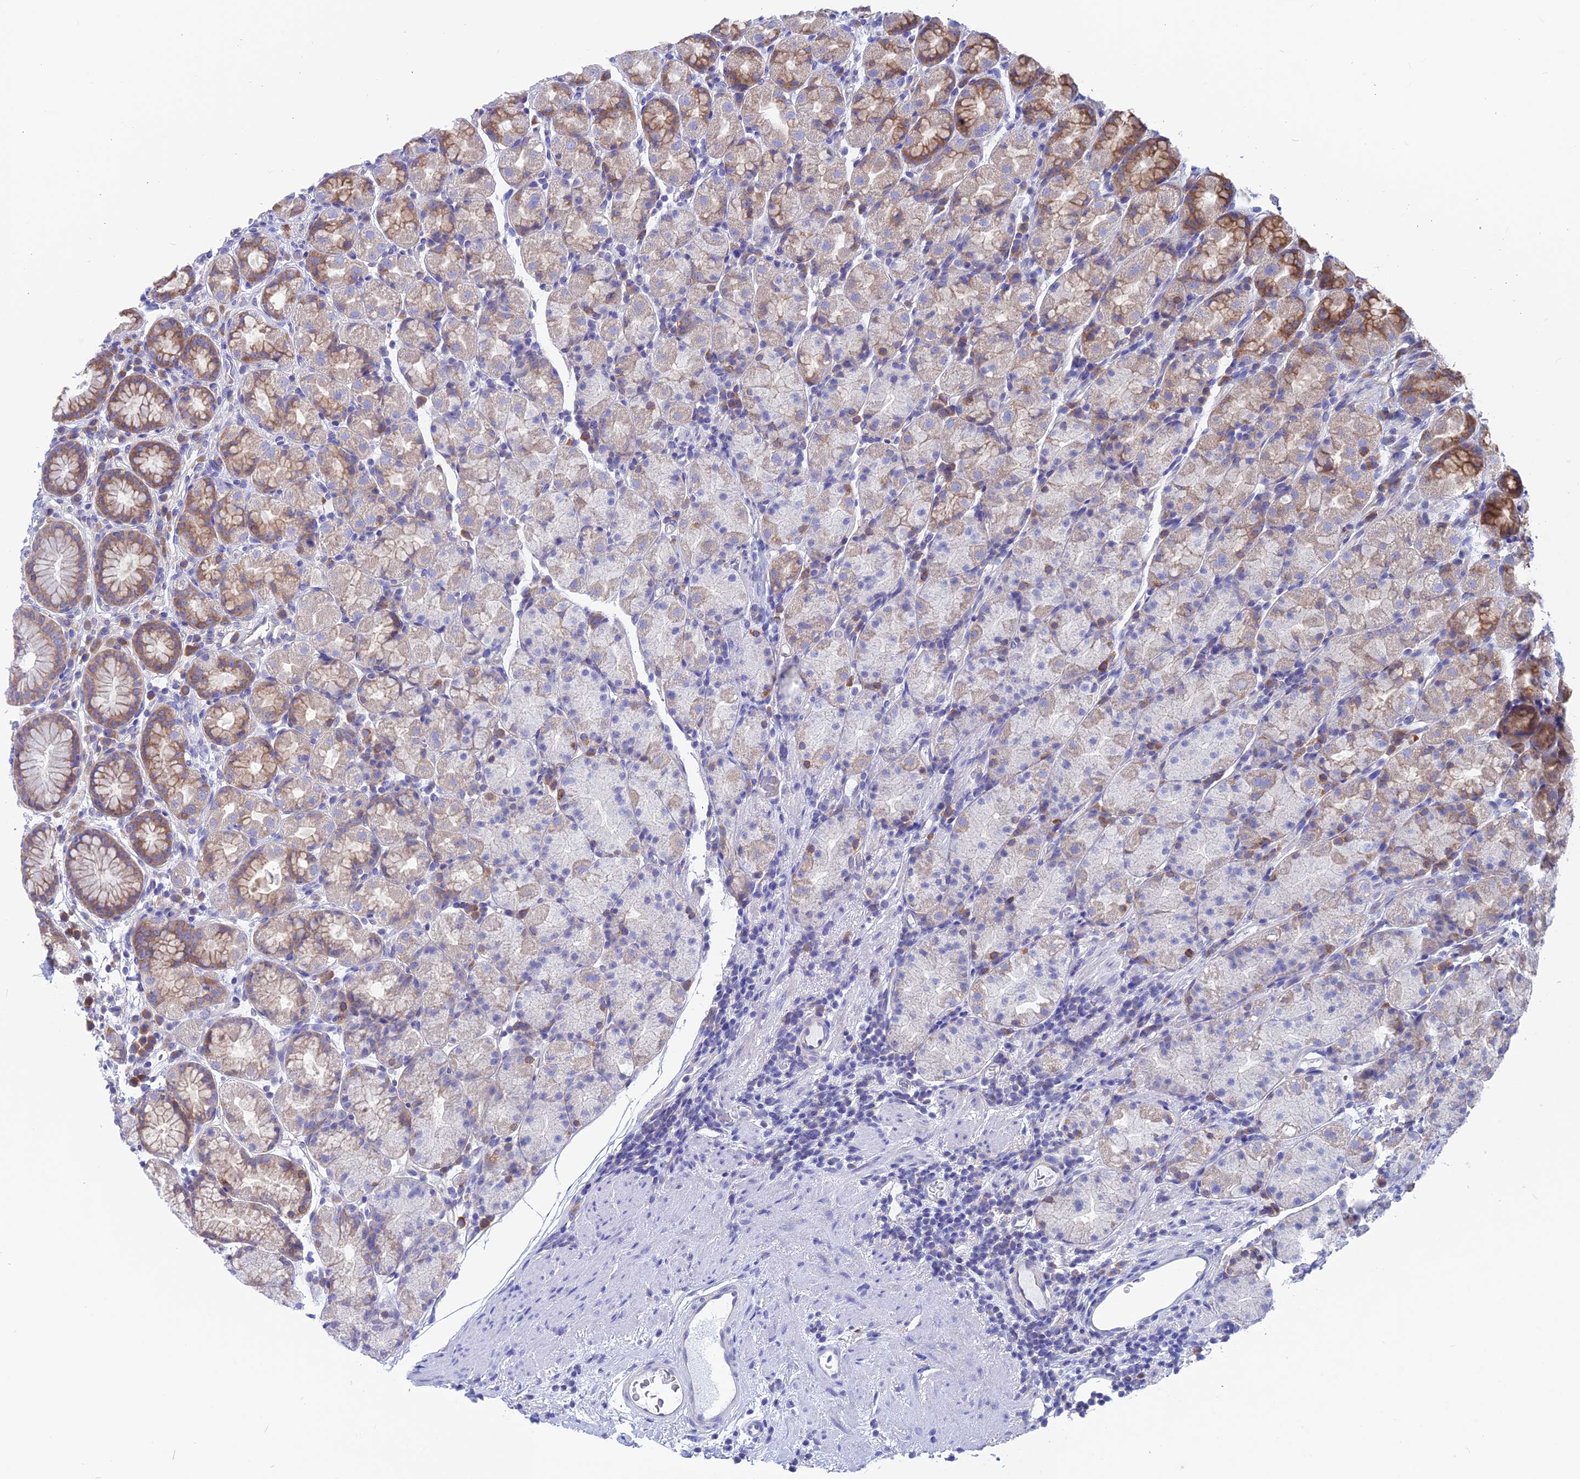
{"staining": {"intensity": "moderate", "quantity": "25%-75%", "location": "cytoplasmic/membranous"}, "tissue": "stomach", "cell_type": "Glandular cells", "image_type": "normal", "snomed": [{"axis": "morphology", "description": "Normal tissue, NOS"}, {"axis": "topography", "description": "Stomach, upper"}, {"axis": "topography", "description": "Stomach, lower"}, {"axis": "topography", "description": "Small intestine"}], "caption": "Immunohistochemical staining of unremarkable stomach exhibits moderate cytoplasmic/membranous protein staining in about 25%-75% of glandular cells. The protein is shown in brown color, while the nuclei are stained blue.", "gene": "LZTFL1", "patient": {"sex": "male", "age": 68}}